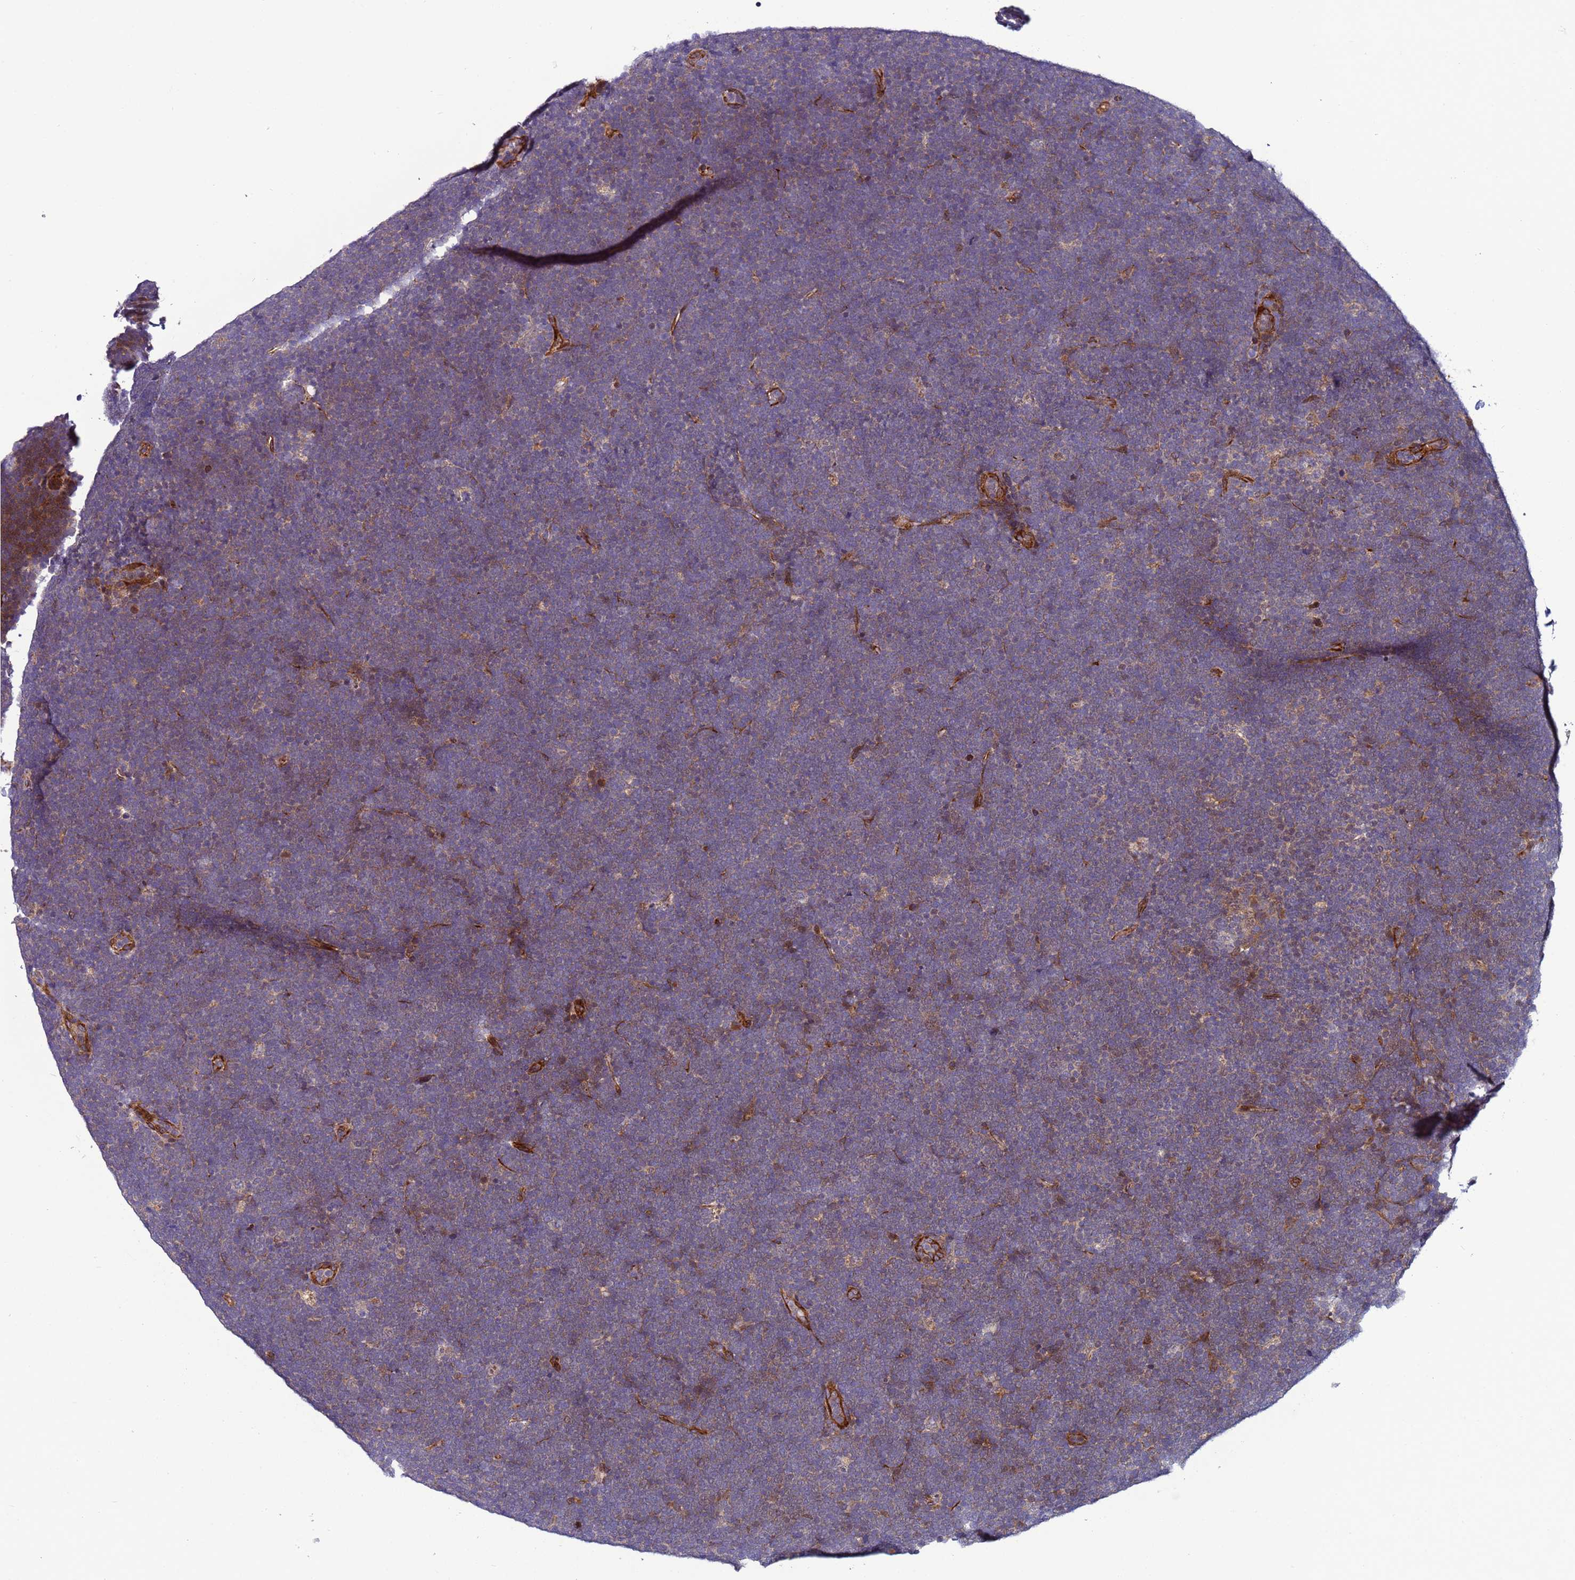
{"staining": {"intensity": "weak", "quantity": "25%-75%", "location": "cytoplasmic/membranous"}, "tissue": "lymphoma", "cell_type": "Tumor cells", "image_type": "cancer", "snomed": [{"axis": "morphology", "description": "Malignant lymphoma, non-Hodgkin's type, High grade"}, {"axis": "topography", "description": "Lymph node"}], "caption": "Human high-grade malignant lymphoma, non-Hodgkin's type stained with a brown dye displays weak cytoplasmic/membranous positive expression in approximately 25%-75% of tumor cells.", "gene": "MCRIP1", "patient": {"sex": "male", "age": 13}}